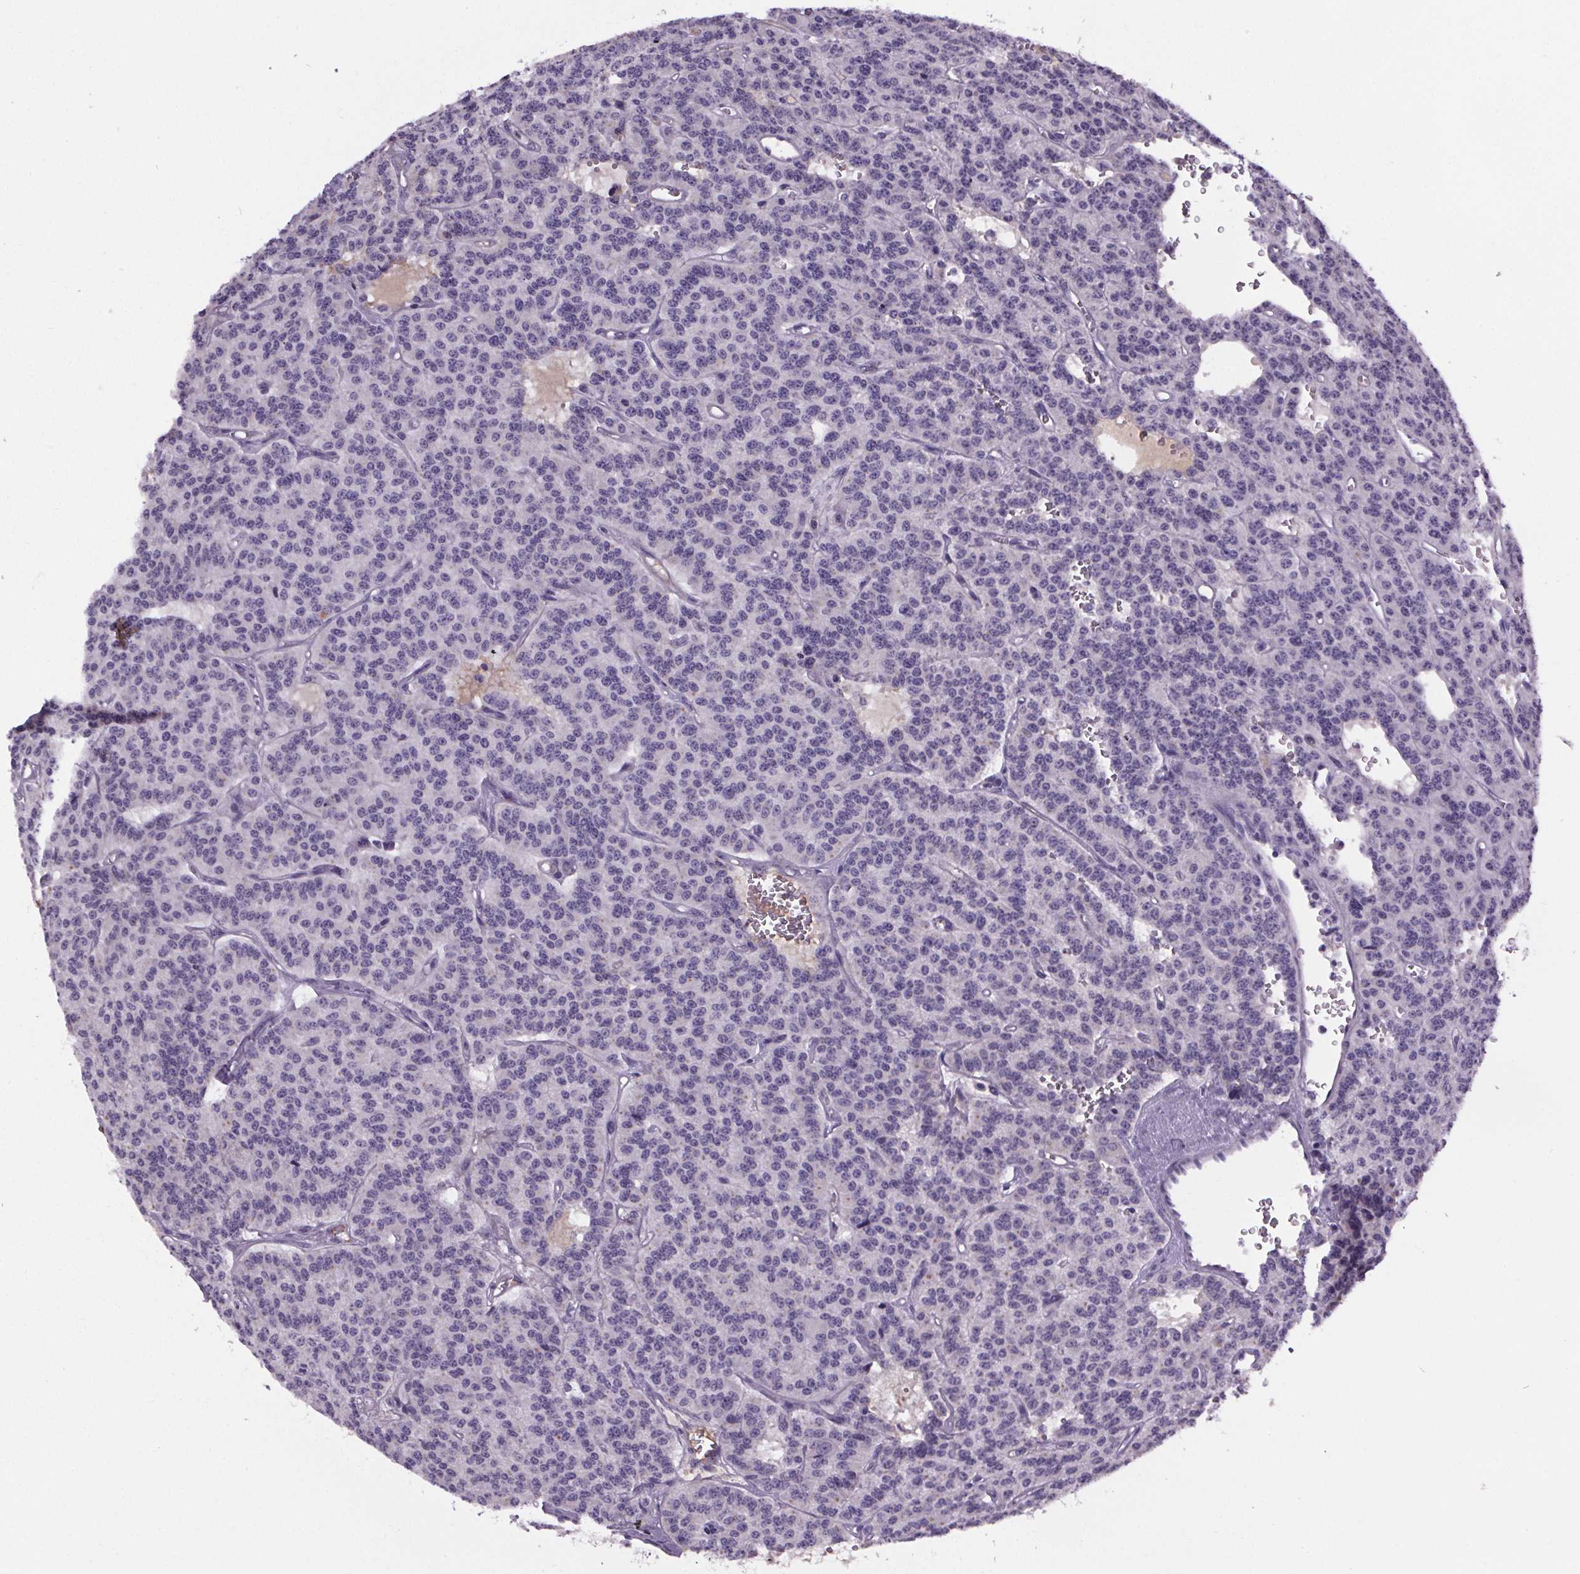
{"staining": {"intensity": "negative", "quantity": "none", "location": "none"}, "tissue": "carcinoid", "cell_type": "Tumor cells", "image_type": "cancer", "snomed": [{"axis": "morphology", "description": "Carcinoid, malignant, NOS"}, {"axis": "topography", "description": "Lung"}], "caption": "The image shows no staining of tumor cells in carcinoid. (DAB (3,3'-diaminobenzidine) immunohistochemistry (IHC) visualized using brightfield microscopy, high magnification).", "gene": "CUBN", "patient": {"sex": "female", "age": 71}}